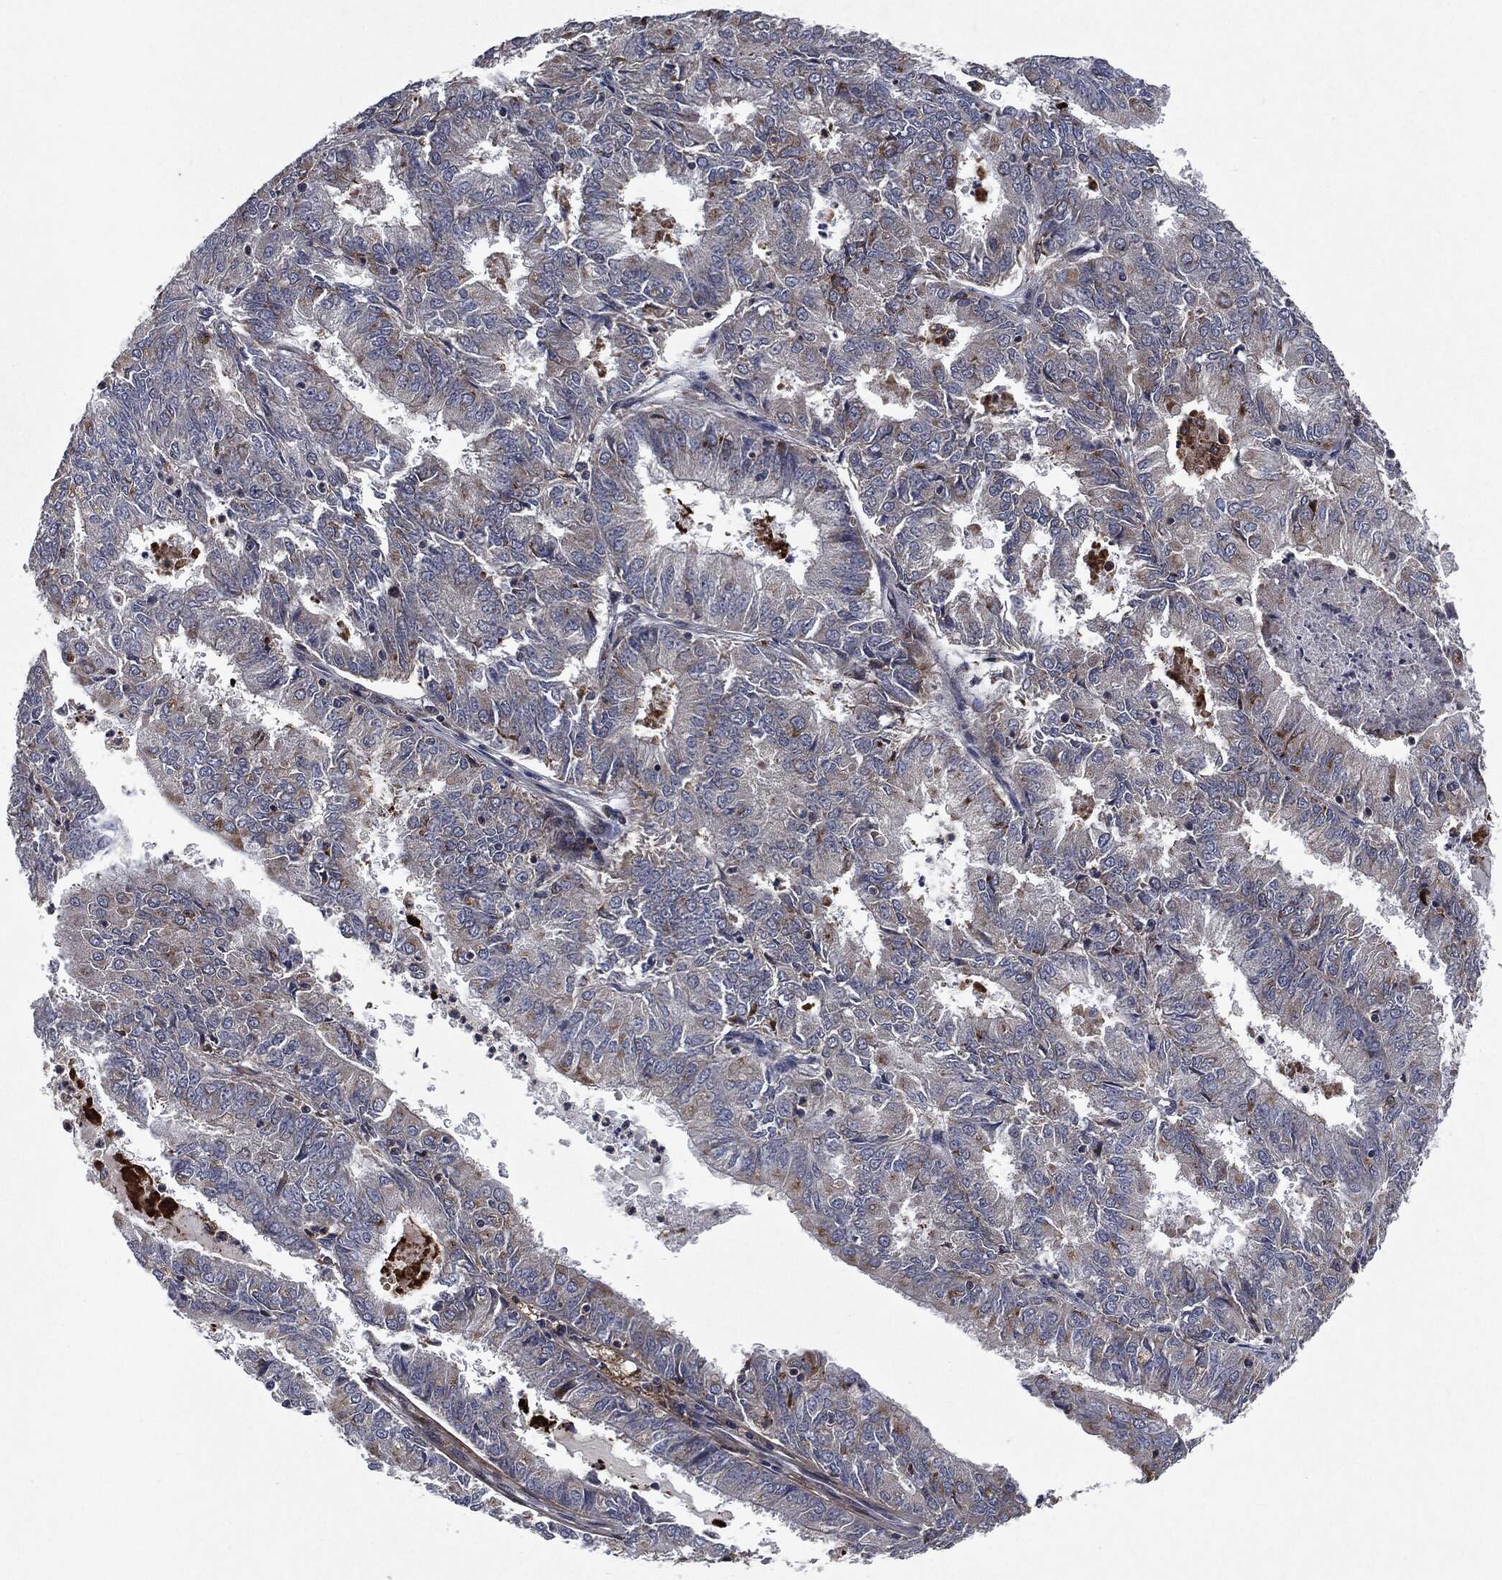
{"staining": {"intensity": "negative", "quantity": "none", "location": "none"}, "tissue": "endometrial cancer", "cell_type": "Tumor cells", "image_type": "cancer", "snomed": [{"axis": "morphology", "description": "Adenocarcinoma, NOS"}, {"axis": "topography", "description": "Endometrium"}], "caption": "This micrograph is of adenocarcinoma (endometrial) stained with immunohistochemistry (IHC) to label a protein in brown with the nuclei are counter-stained blue. There is no positivity in tumor cells.", "gene": "SLC31A2", "patient": {"sex": "female", "age": 57}}